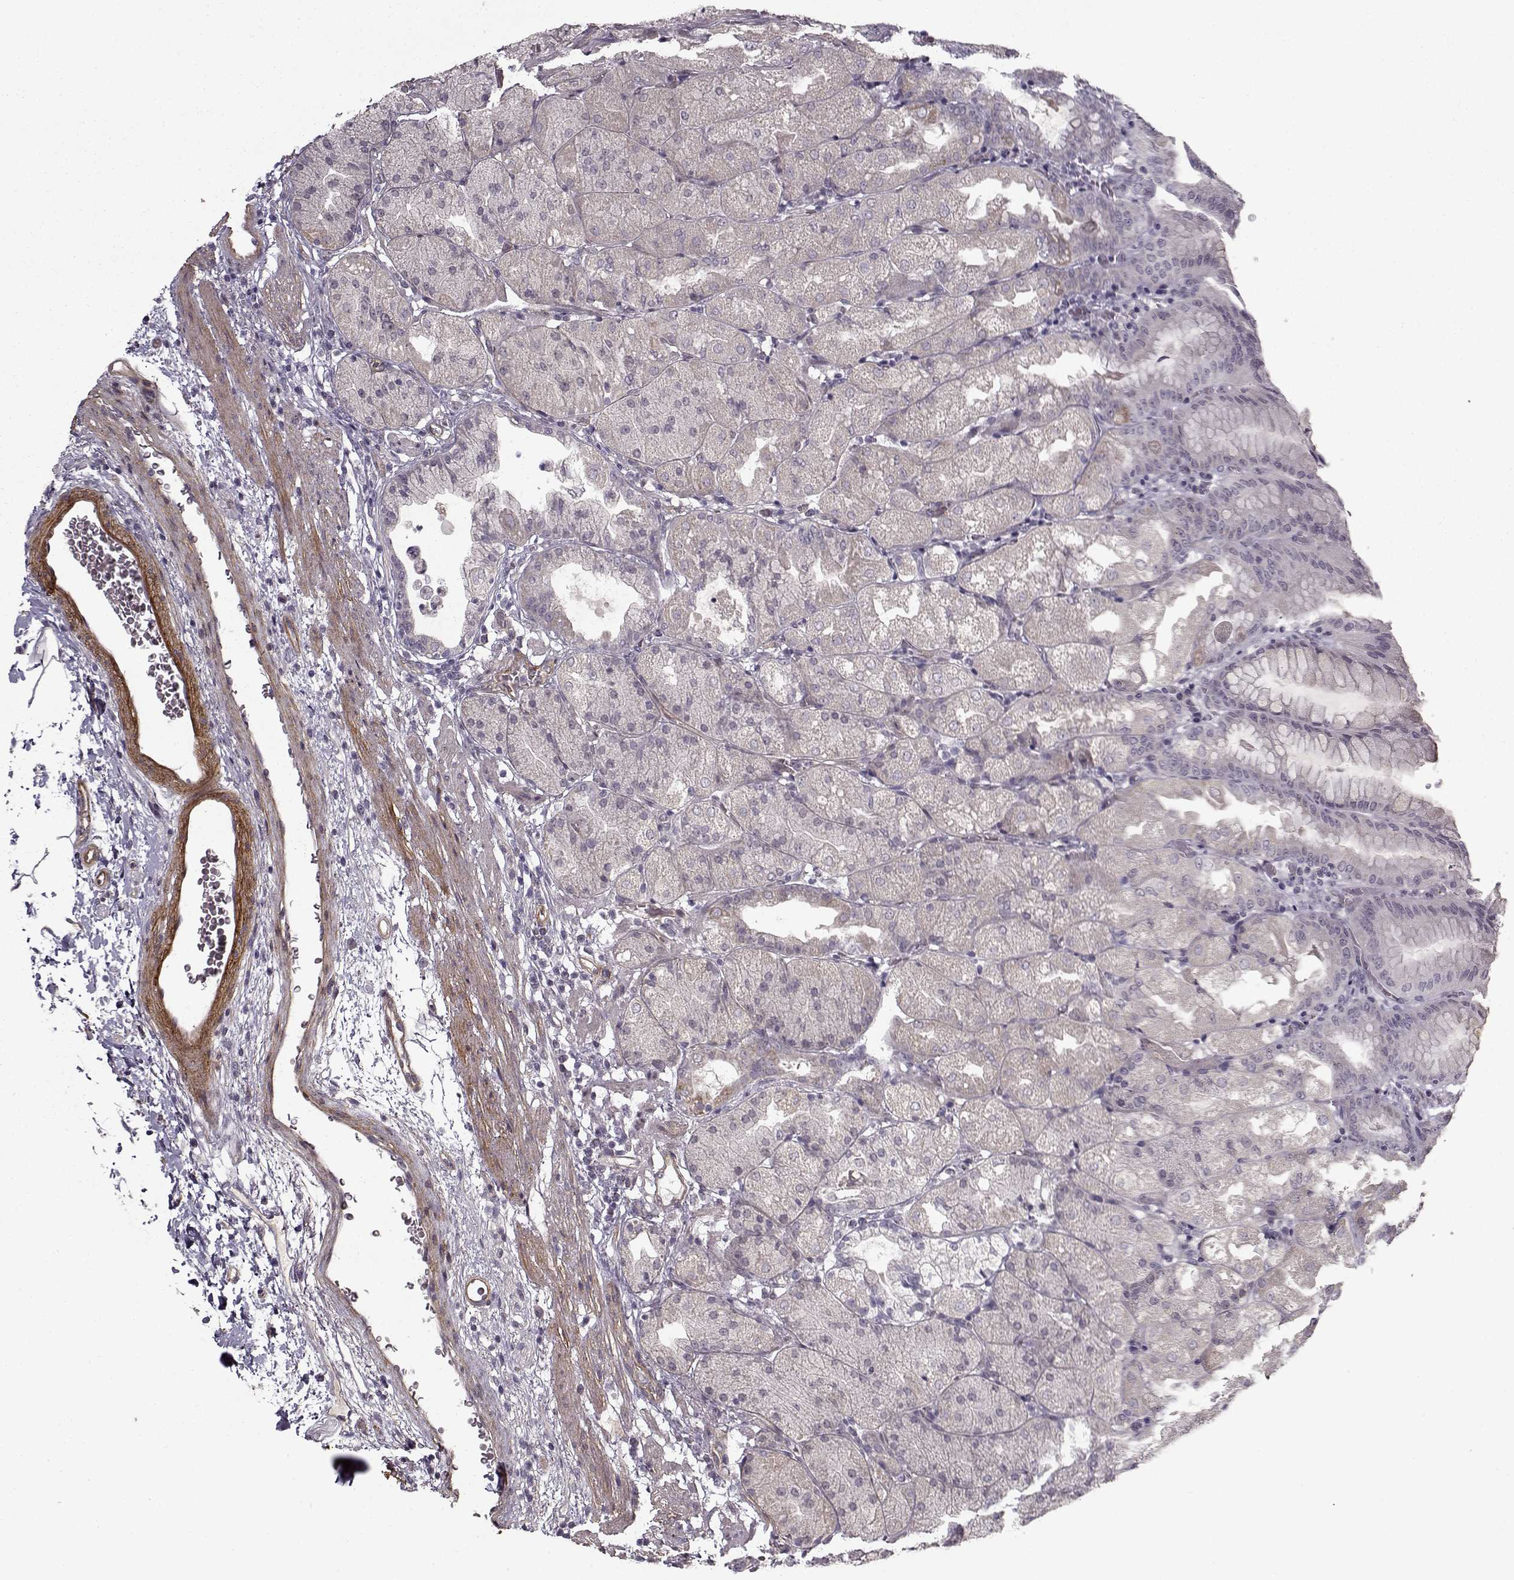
{"staining": {"intensity": "negative", "quantity": "none", "location": "none"}, "tissue": "stomach", "cell_type": "Glandular cells", "image_type": "normal", "snomed": [{"axis": "morphology", "description": "Normal tissue, NOS"}, {"axis": "topography", "description": "Stomach, upper"}, {"axis": "topography", "description": "Stomach"}, {"axis": "topography", "description": "Stomach, lower"}], "caption": "Glandular cells show no significant protein positivity in benign stomach. Brightfield microscopy of immunohistochemistry (IHC) stained with DAB (3,3'-diaminobenzidine) (brown) and hematoxylin (blue), captured at high magnification.", "gene": "LAMB2", "patient": {"sex": "male", "age": 62}}